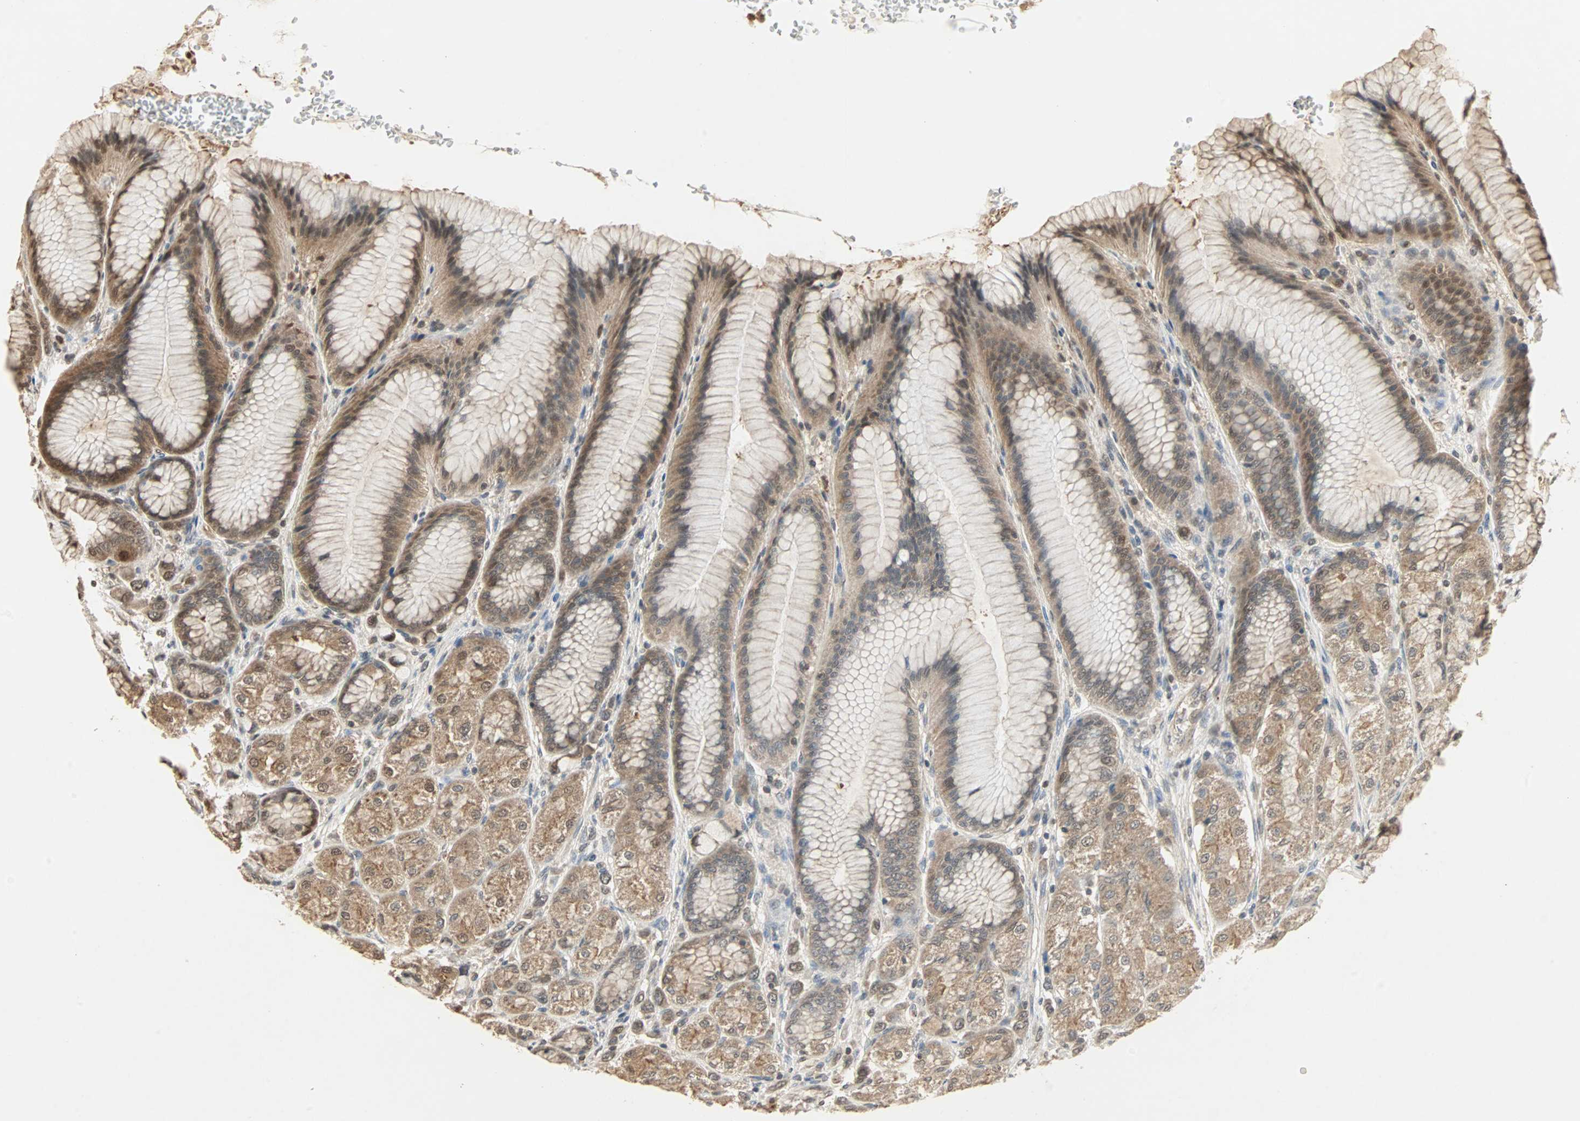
{"staining": {"intensity": "moderate", "quantity": ">75%", "location": "cytoplasmic/membranous,nuclear"}, "tissue": "stomach", "cell_type": "Glandular cells", "image_type": "normal", "snomed": [{"axis": "morphology", "description": "Normal tissue, NOS"}, {"axis": "morphology", "description": "Adenocarcinoma, NOS"}, {"axis": "topography", "description": "Stomach"}, {"axis": "topography", "description": "Stomach, lower"}], "caption": "Moderate cytoplasmic/membranous,nuclear expression for a protein is appreciated in approximately >75% of glandular cells of unremarkable stomach using IHC.", "gene": "DRG2", "patient": {"sex": "female", "age": 65}}